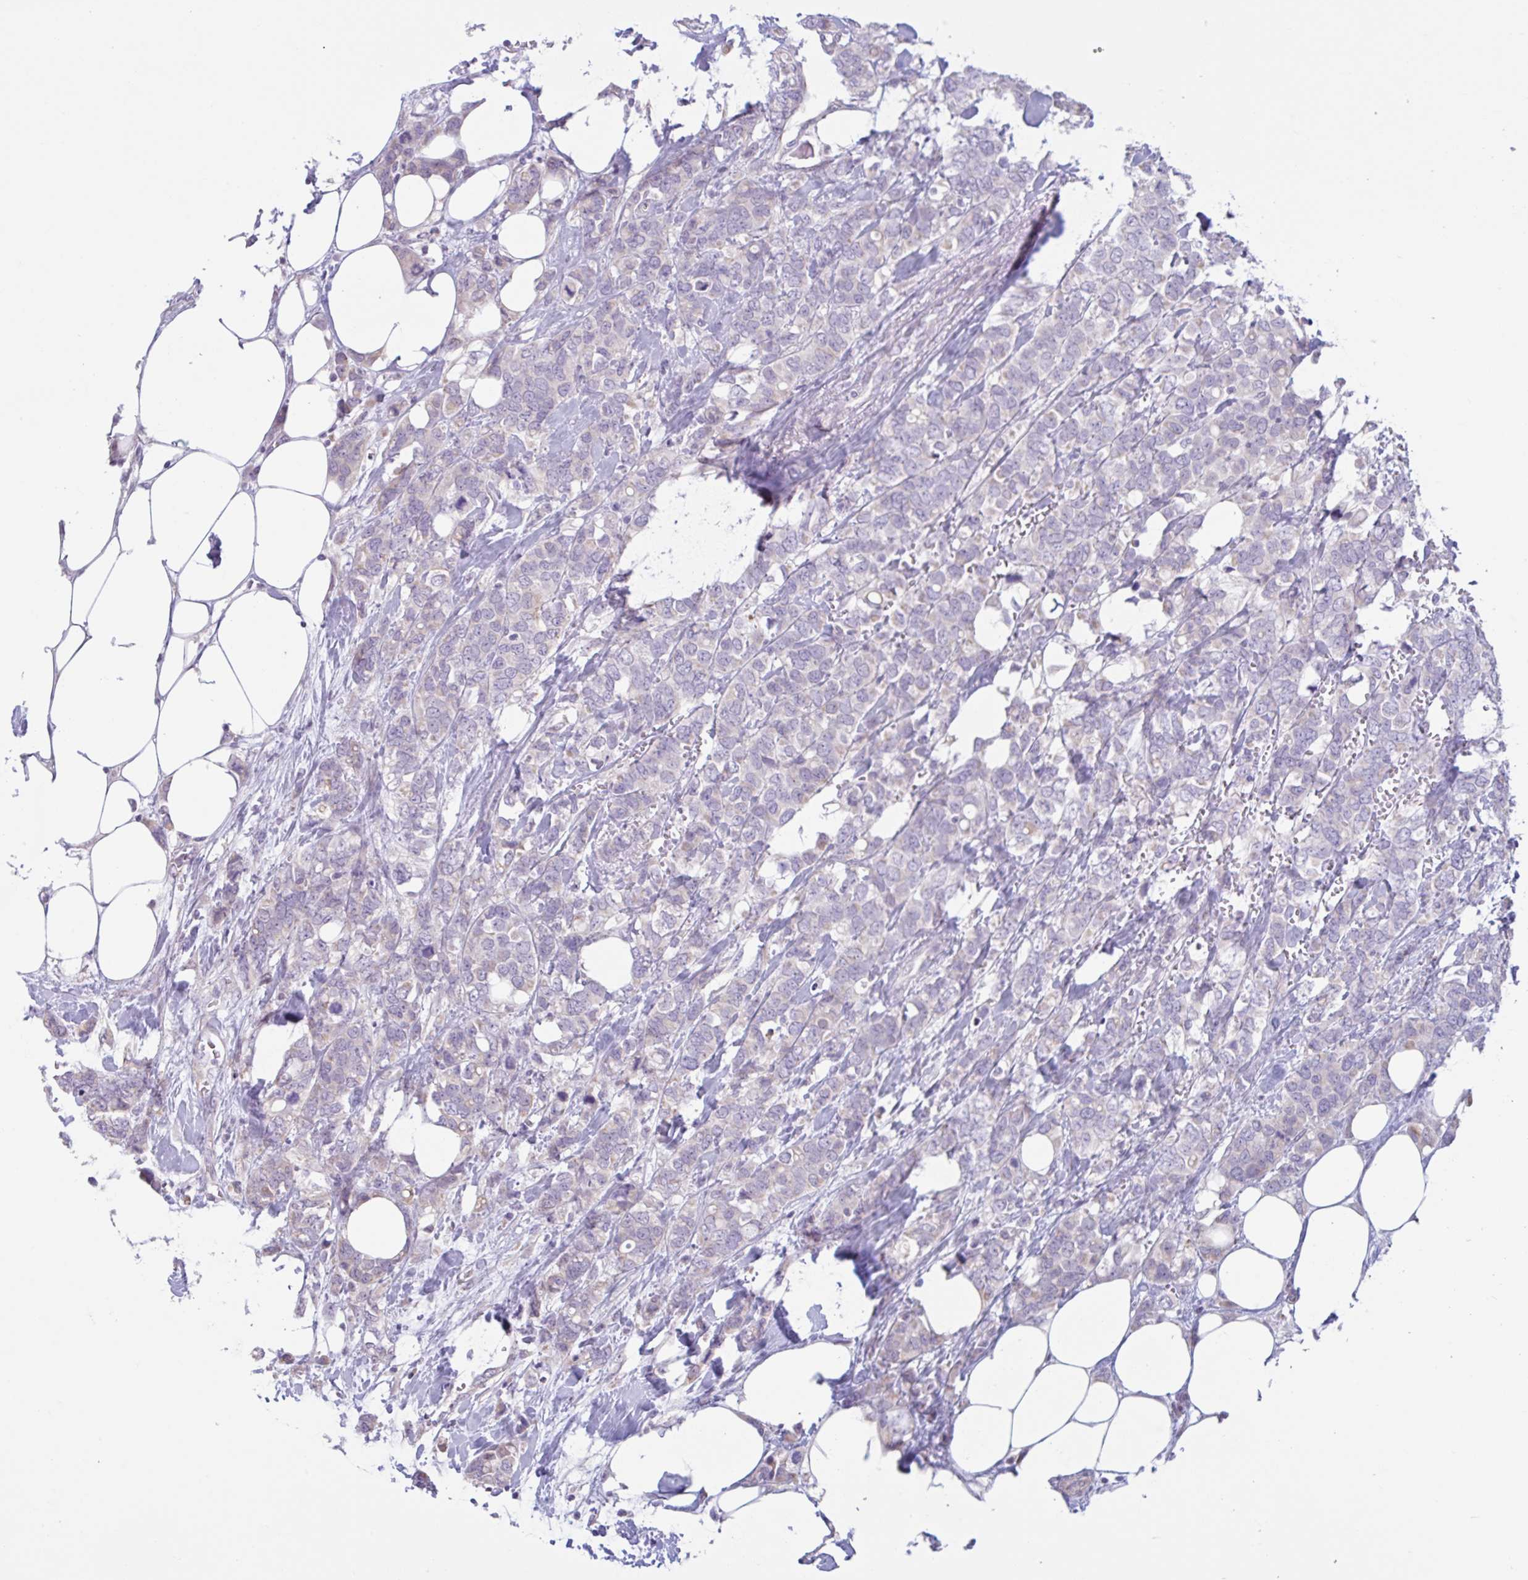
{"staining": {"intensity": "negative", "quantity": "none", "location": "none"}, "tissue": "breast cancer", "cell_type": "Tumor cells", "image_type": "cancer", "snomed": [{"axis": "morphology", "description": "Lobular carcinoma"}, {"axis": "topography", "description": "Breast"}], "caption": "Tumor cells are negative for brown protein staining in breast lobular carcinoma.", "gene": "CDH19", "patient": {"sex": "female", "age": 91}}